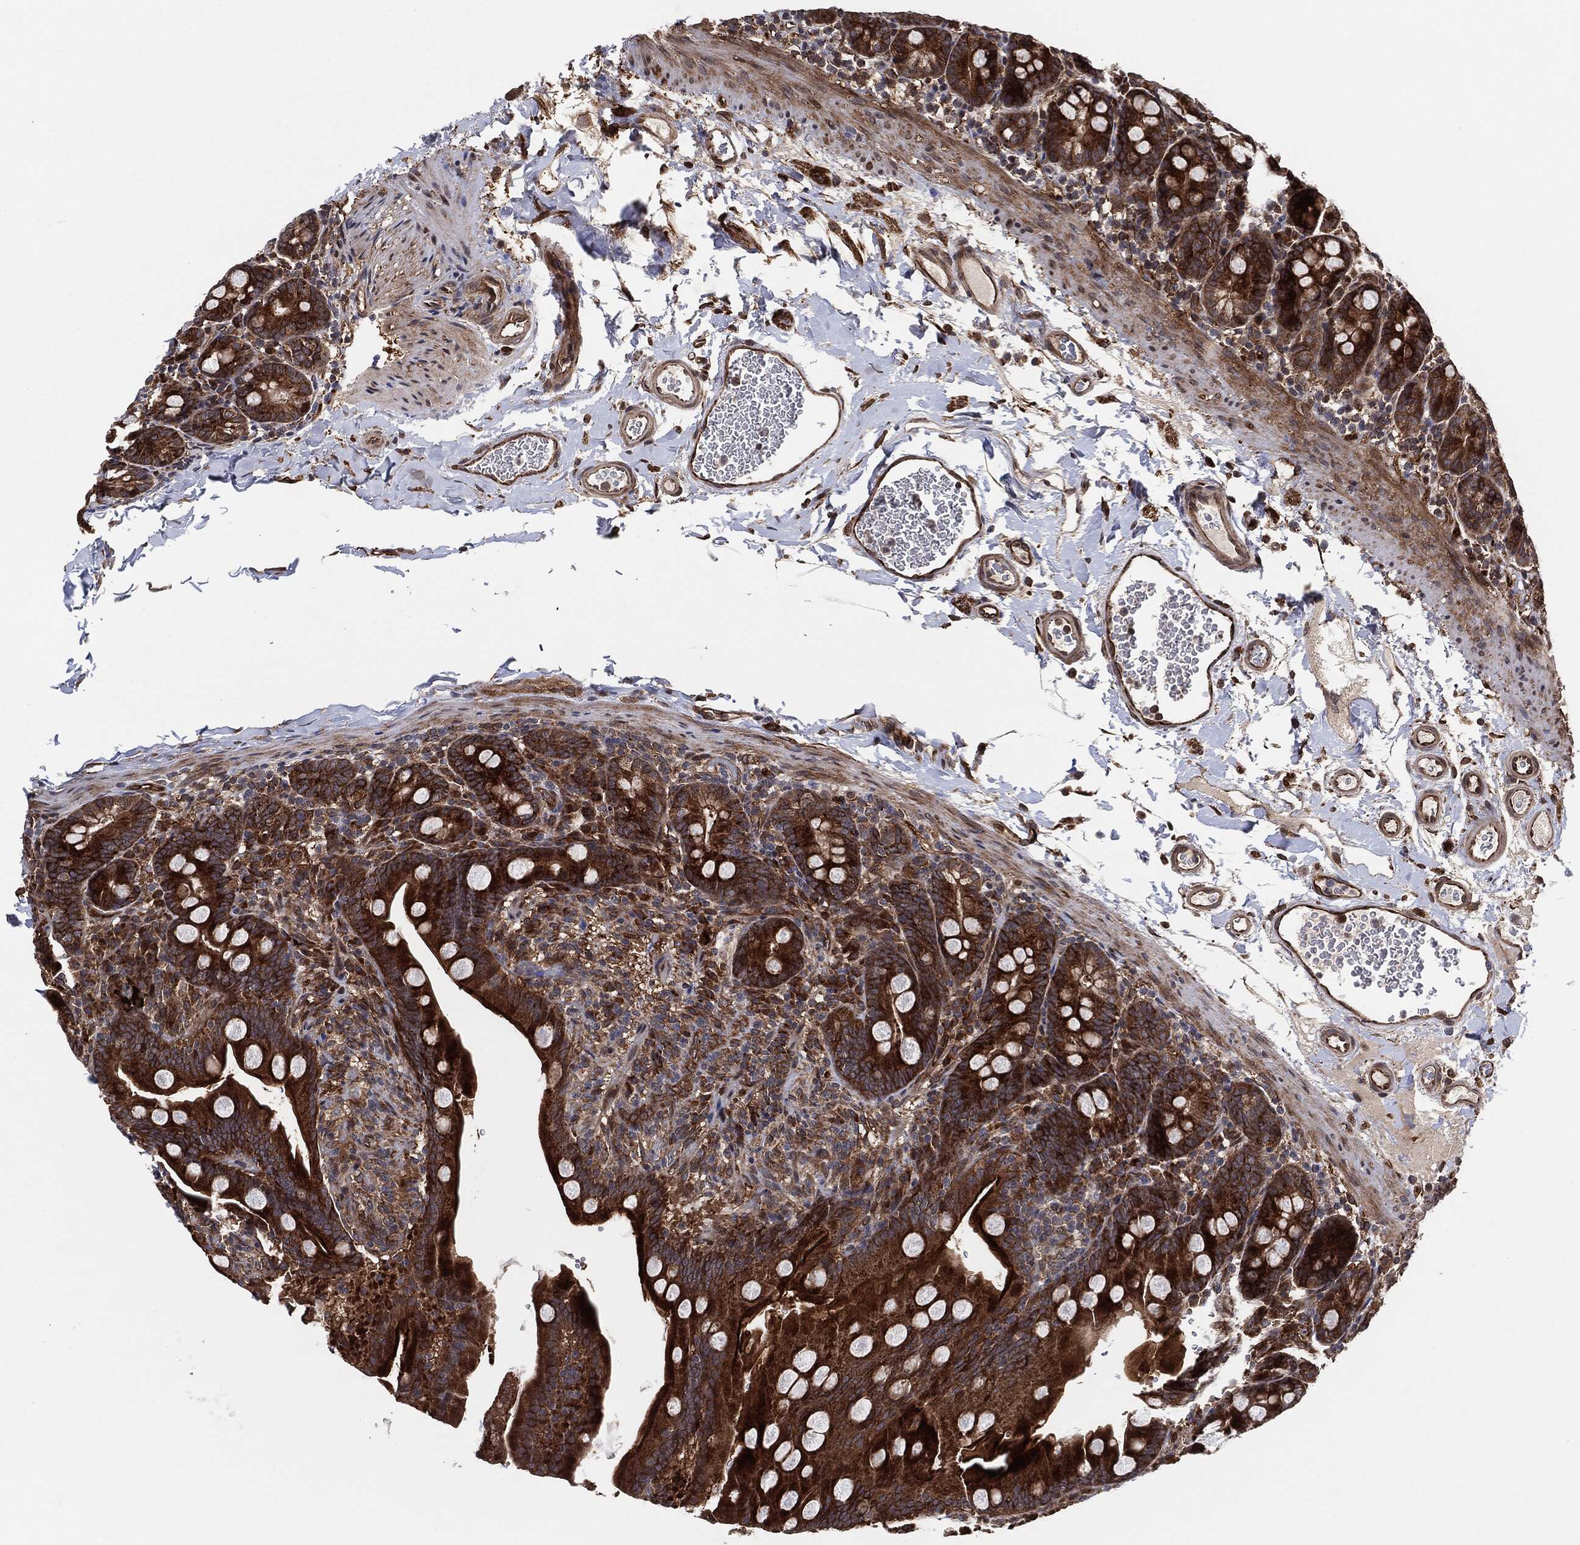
{"staining": {"intensity": "strong", "quantity": ">75%", "location": "cytoplasmic/membranous"}, "tissue": "small intestine", "cell_type": "Glandular cells", "image_type": "normal", "snomed": [{"axis": "morphology", "description": "Normal tissue, NOS"}, {"axis": "topography", "description": "Small intestine"}], "caption": "Immunohistochemical staining of normal small intestine exhibits strong cytoplasmic/membranous protein staining in approximately >75% of glandular cells. The staining was performed using DAB (3,3'-diaminobenzidine) to visualize the protein expression in brown, while the nuclei were stained in blue with hematoxylin (Magnification: 20x).", "gene": "BCAR1", "patient": {"sex": "female", "age": 44}}